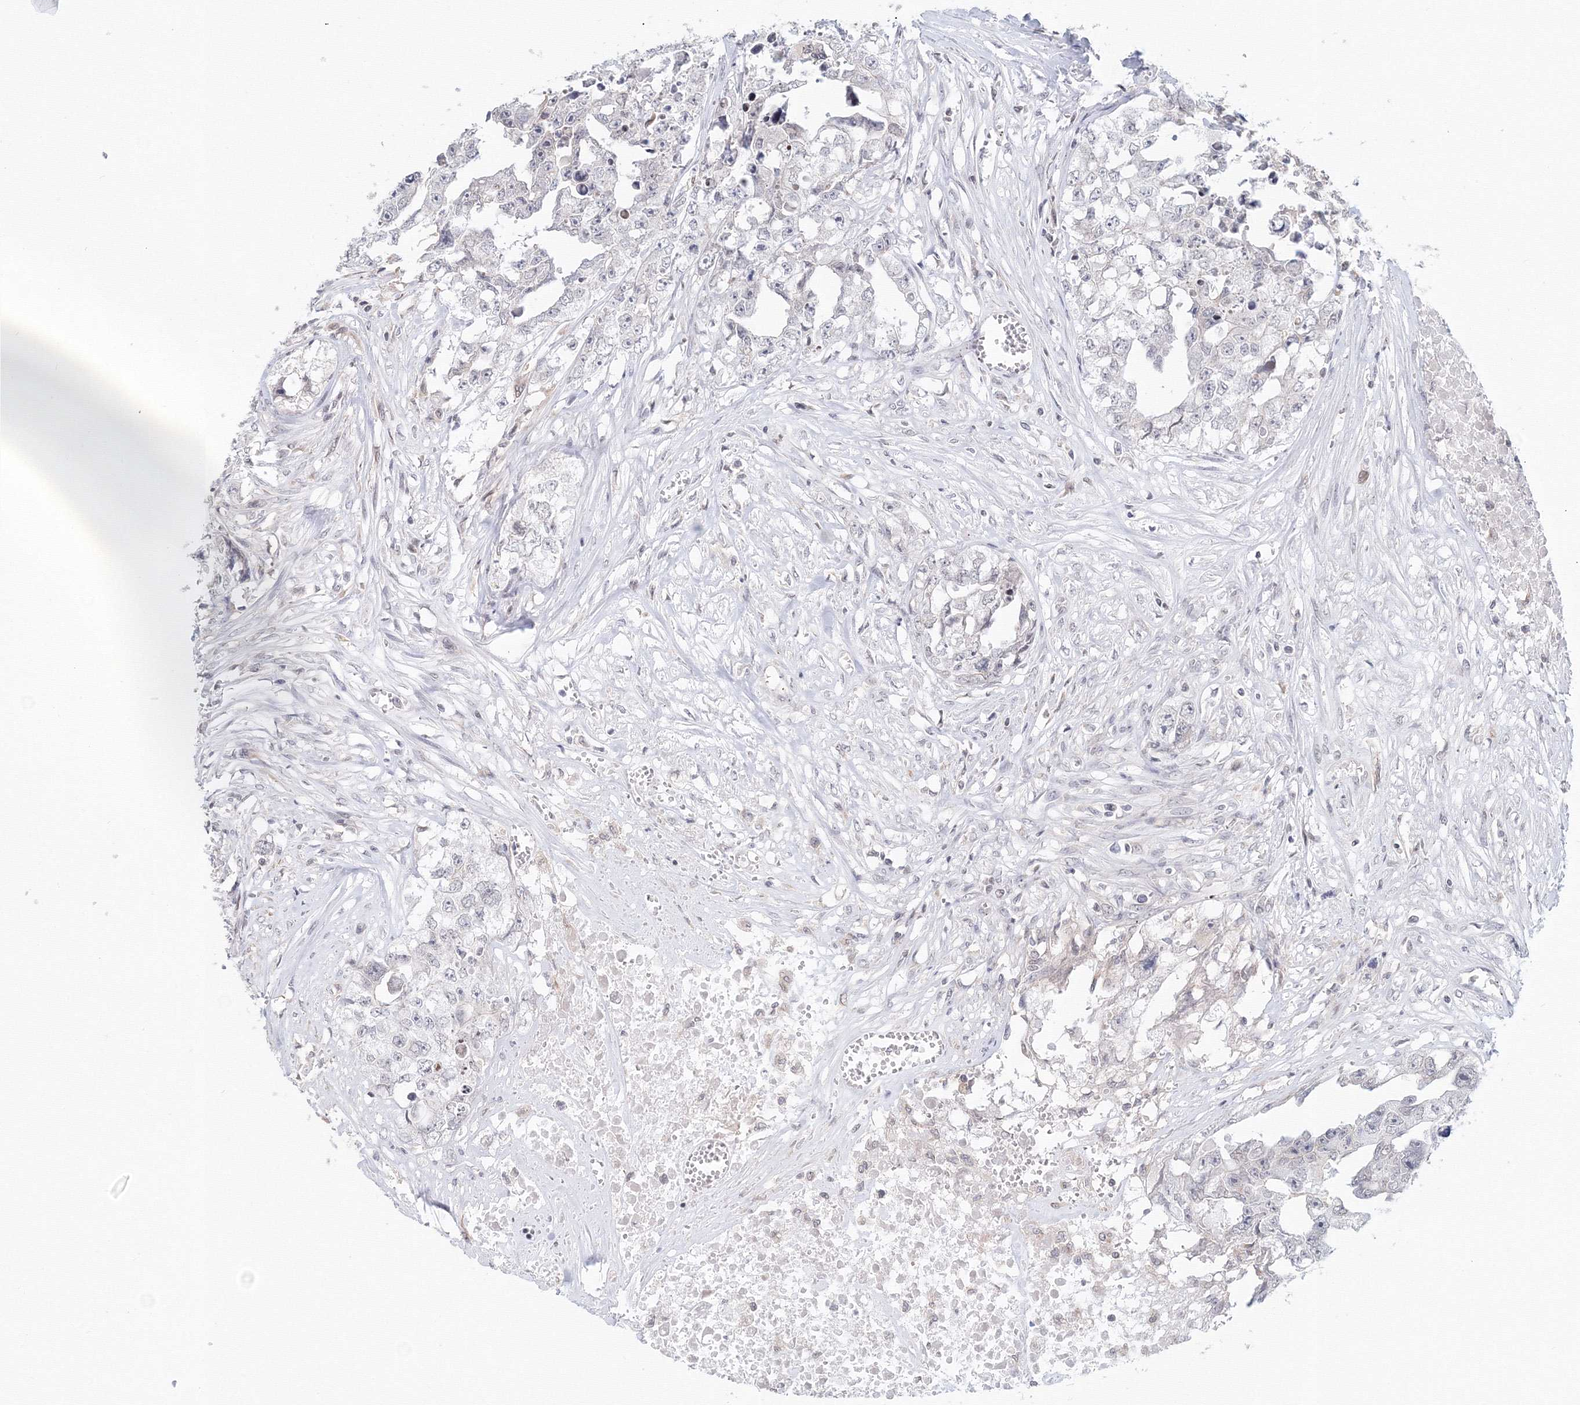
{"staining": {"intensity": "negative", "quantity": "none", "location": "none"}, "tissue": "testis cancer", "cell_type": "Tumor cells", "image_type": "cancer", "snomed": [{"axis": "morphology", "description": "Seminoma, NOS"}, {"axis": "morphology", "description": "Carcinoma, Embryonal, NOS"}, {"axis": "topography", "description": "Testis"}], "caption": "Tumor cells show no significant protein positivity in testis cancer.", "gene": "SLC7A7", "patient": {"sex": "male", "age": 43}}